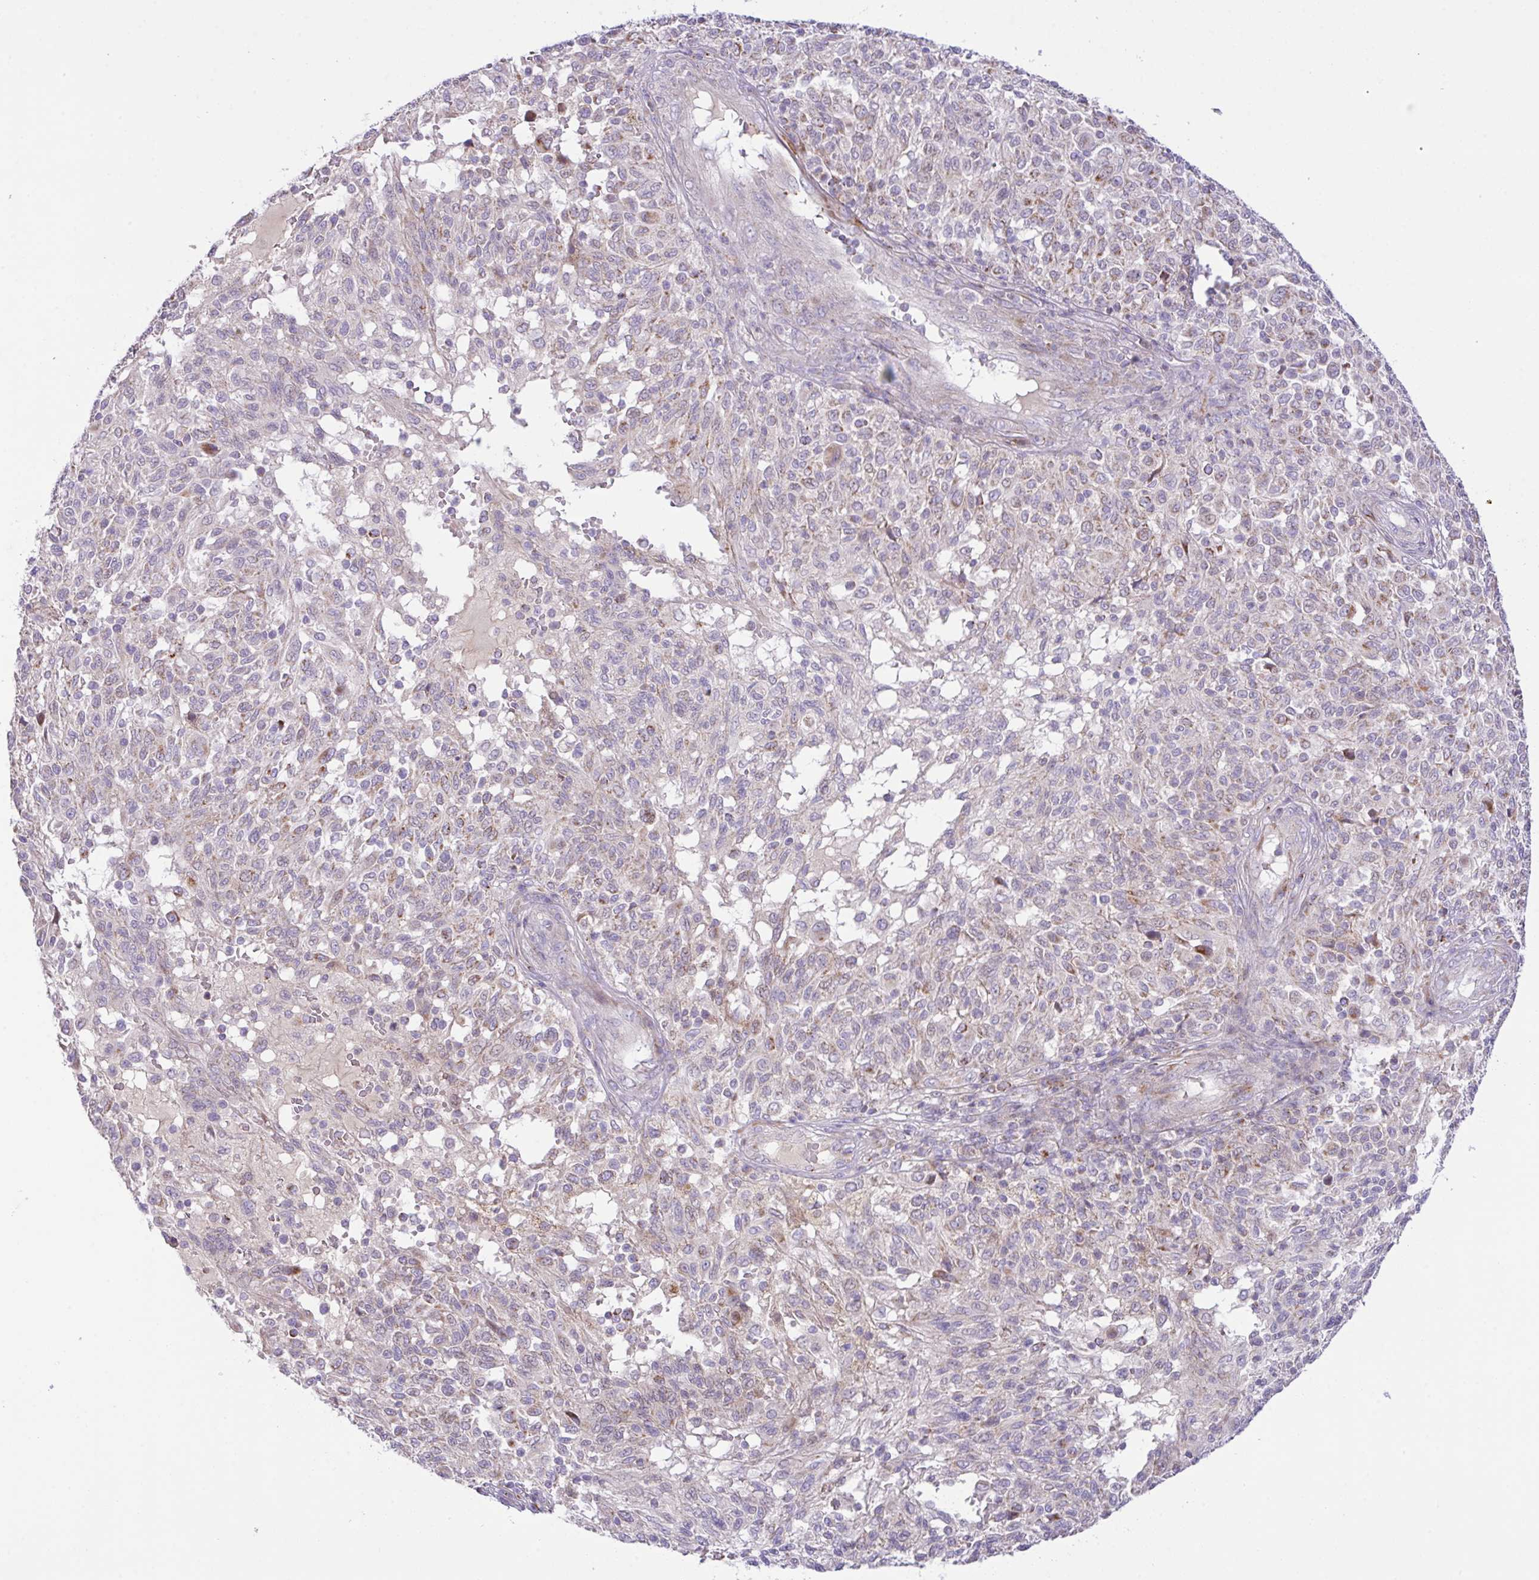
{"staining": {"intensity": "weak", "quantity": "25%-75%", "location": "cytoplasmic/membranous"}, "tissue": "melanoma", "cell_type": "Tumor cells", "image_type": "cancer", "snomed": [{"axis": "morphology", "description": "Malignant melanoma, NOS"}, {"axis": "topography", "description": "Skin"}], "caption": "Immunohistochemistry photomicrograph of neoplastic tissue: human melanoma stained using immunohistochemistry (IHC) shows low levels of weak protein expression localized specifically in the cytoplasmic/membranous of tumor cells, appearing as a cytoplasmic/membranous brown color.", "gene": "CHDH", "patient": {"sex": "male", "age": 66}}